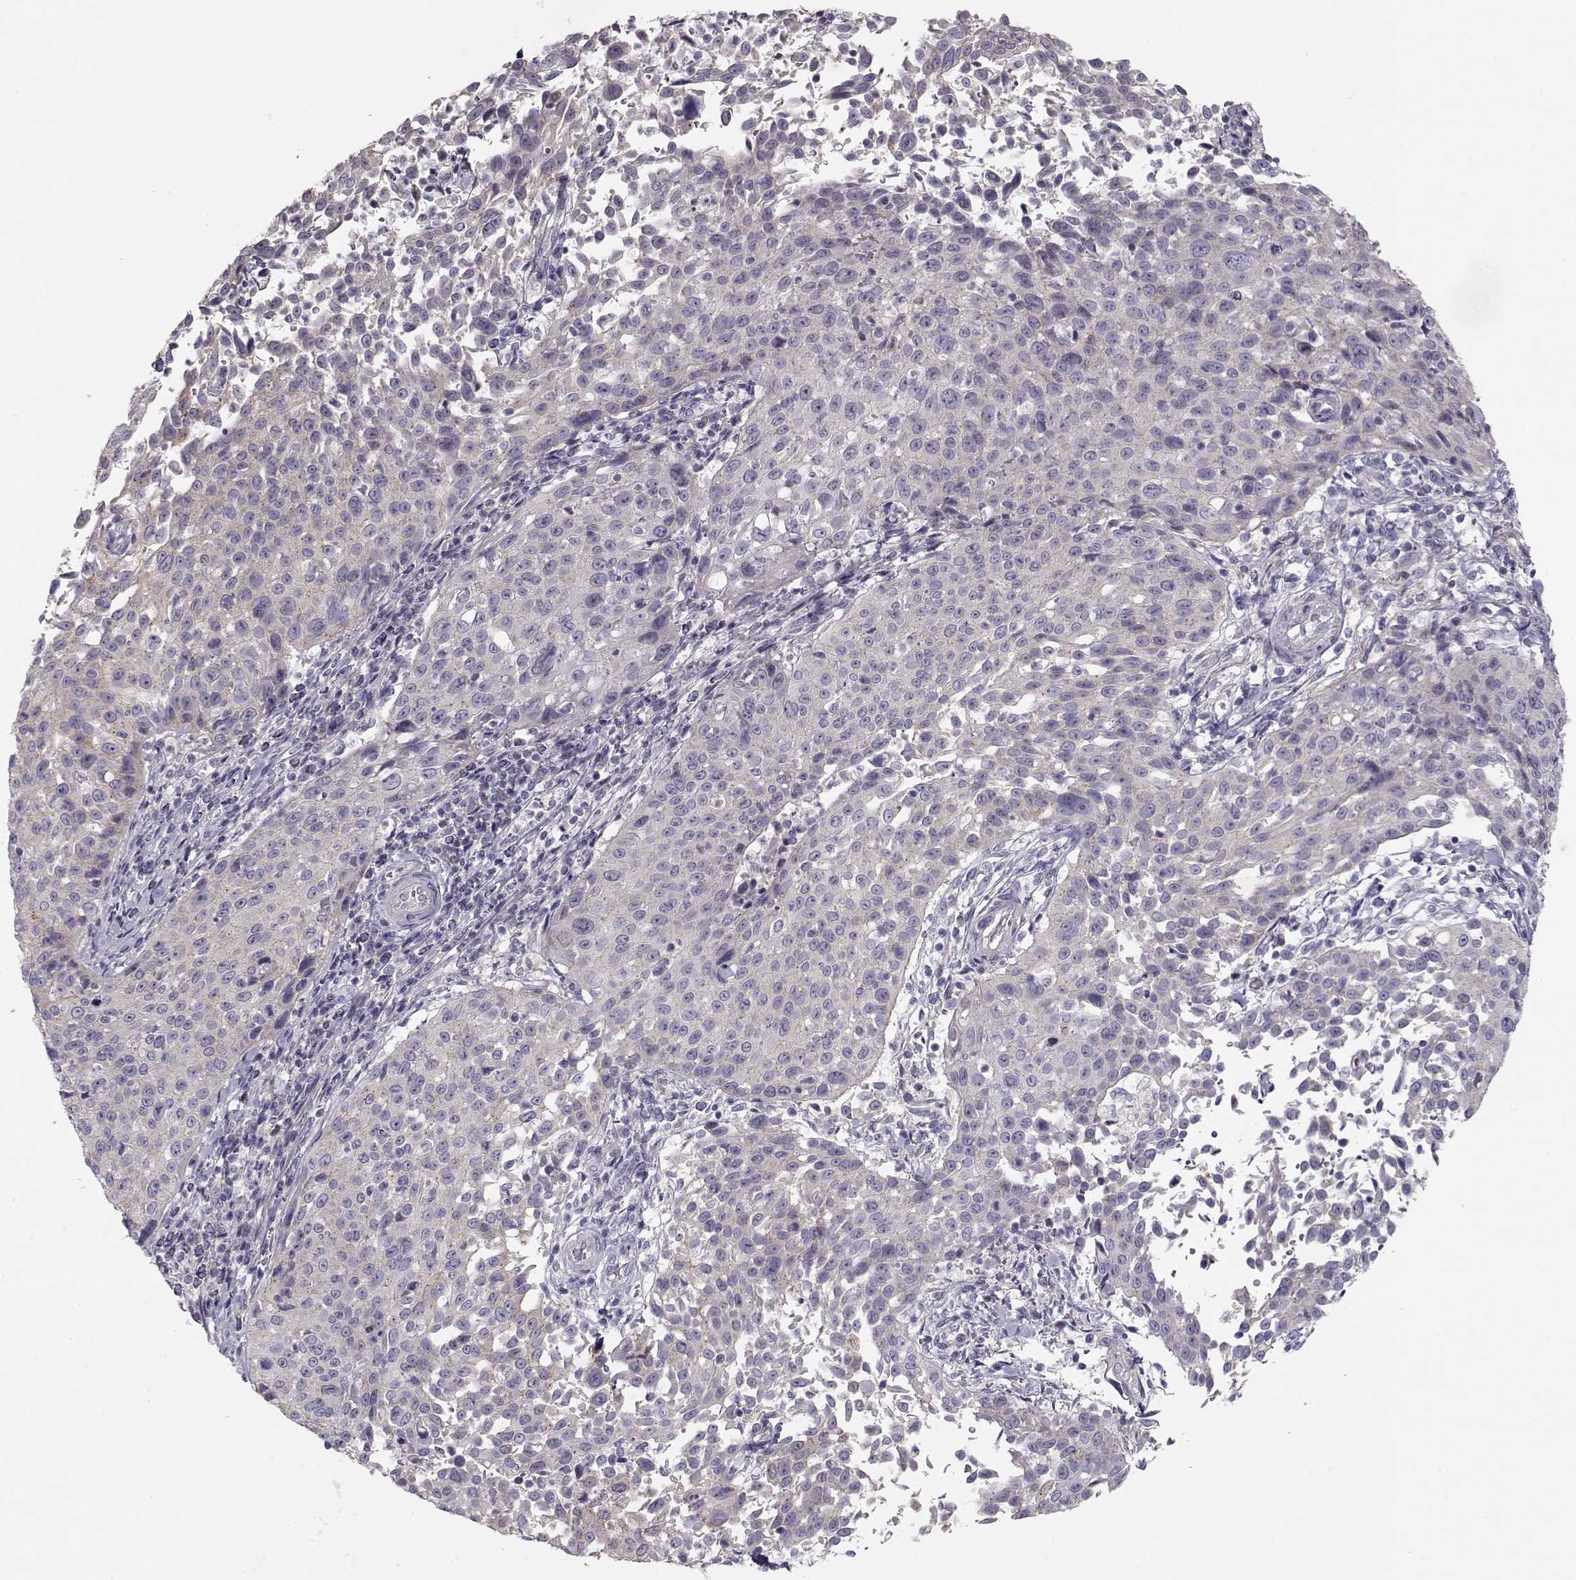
{"staining": {"intensity": "negative", "quantity": "none", "location": "none"}, "tissue": "cervical cancer", "cell_type": "Tumor cells", "image_type": "cancer", "snomed": [{"axis": "morphology", "description": "Squamous cell carcinoma, NOS"}, {"axis": "topography", "description": "Cervix"}], "caption": "Tumor cells are negative for brown protein staining in cervical cancer (squamous cell carcinoma).", "gene": "GRK1", "patient": {"sex": "female", "age": 26}}